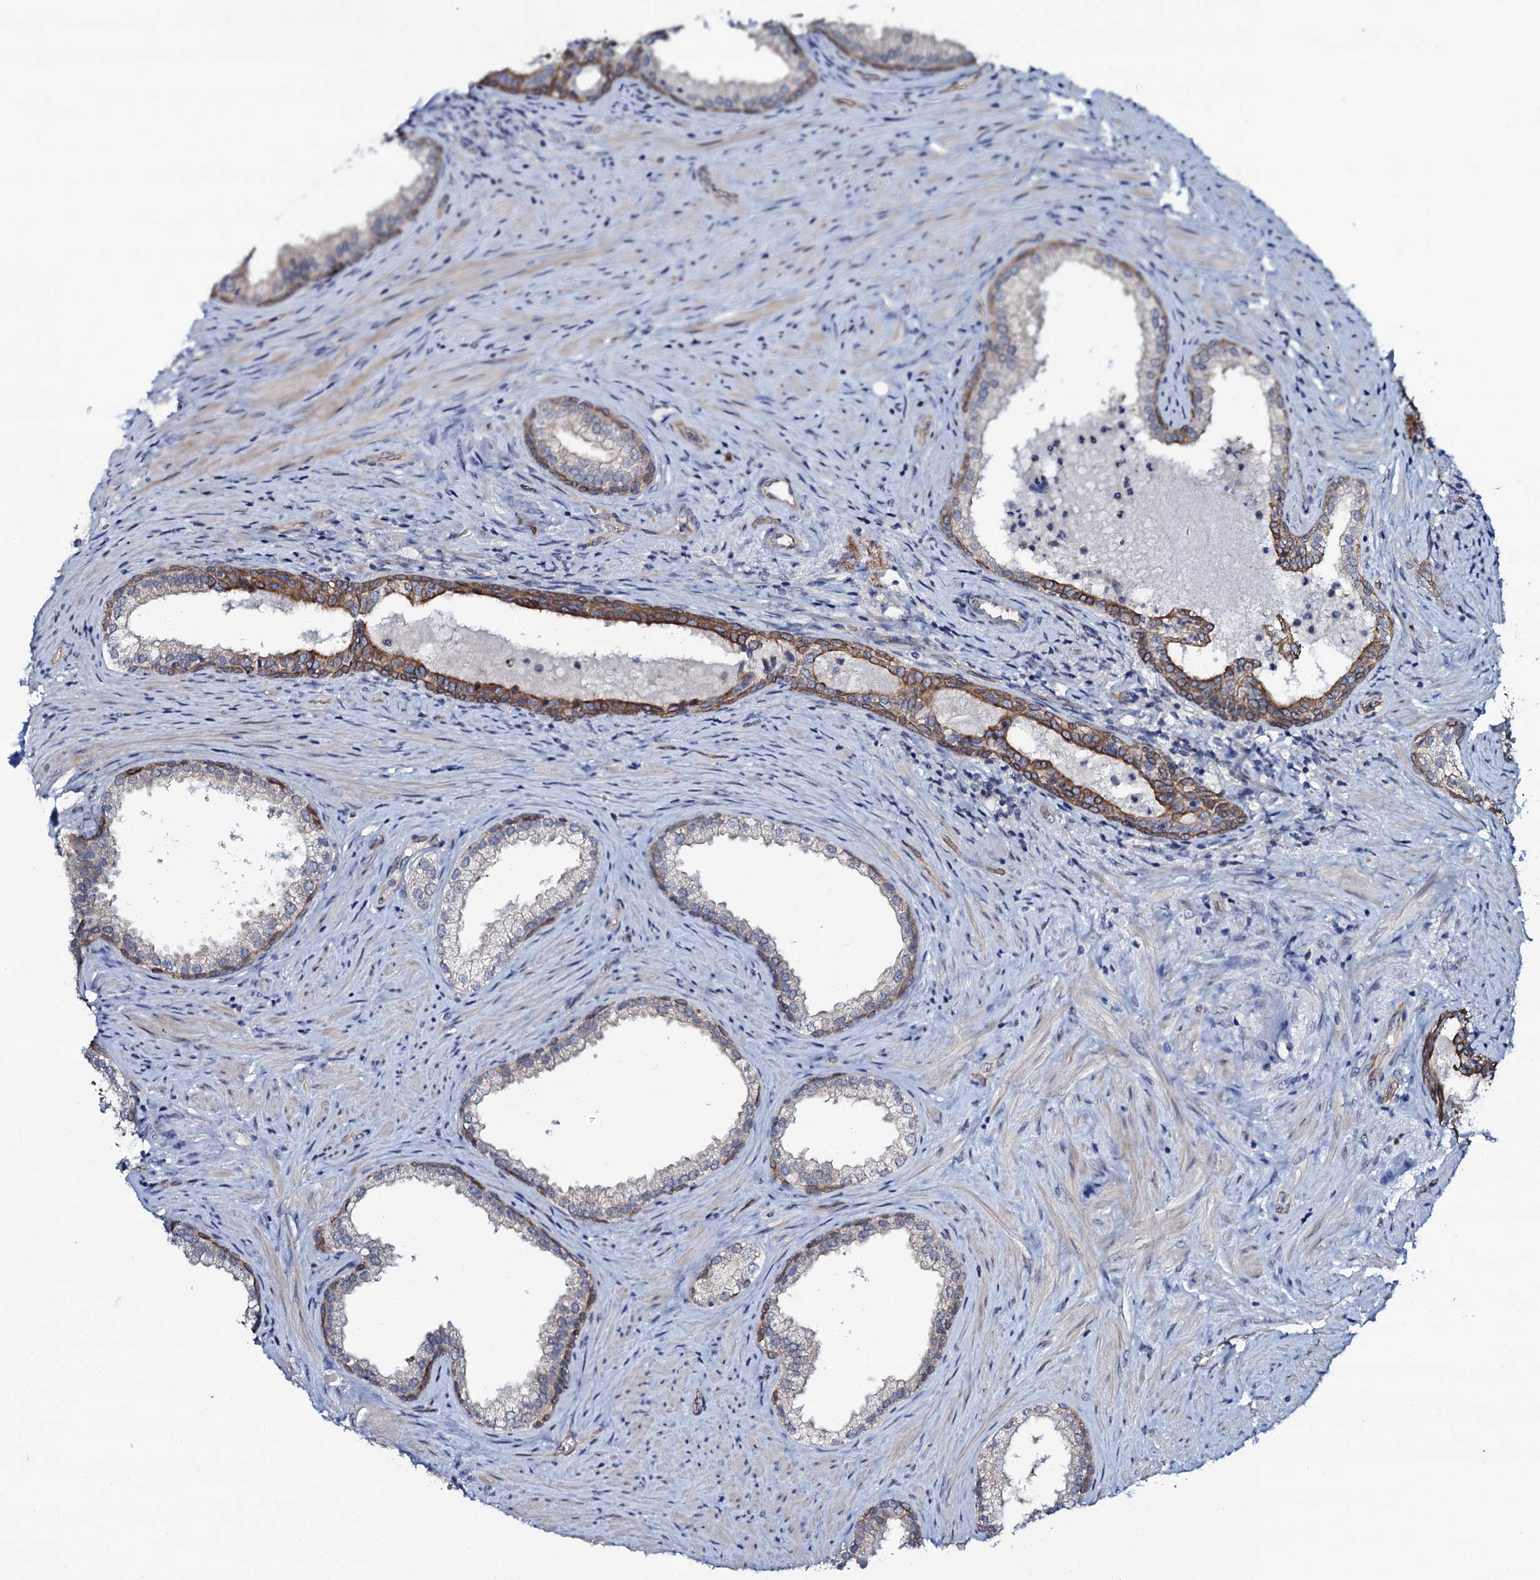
{"staining": {"intensity": "strong", "quantity": "25%-75%", "location": "cytoplasmic/membranous"}, "tissue": "prostate", "cell_type": "Glandular cells", "image_type": "normal", "snomed": [{"axis": "morphology", "description": "Normal tissue, NOS"}, {"axis": "topography", "description": "Prostate"}], "caption": "Unremarkable prostate displays strong cytoplasmic/membranous positivity in approximately 25%-75% of glandular cells, visualized by immunohistochemistry. The staining is performed using DAB brown chromogen to label protein expression. The nuclei are counter-stained blue using hematoxylin.", "gene": "C10orf88", "patient": {"sex": "male", "age": 76}}